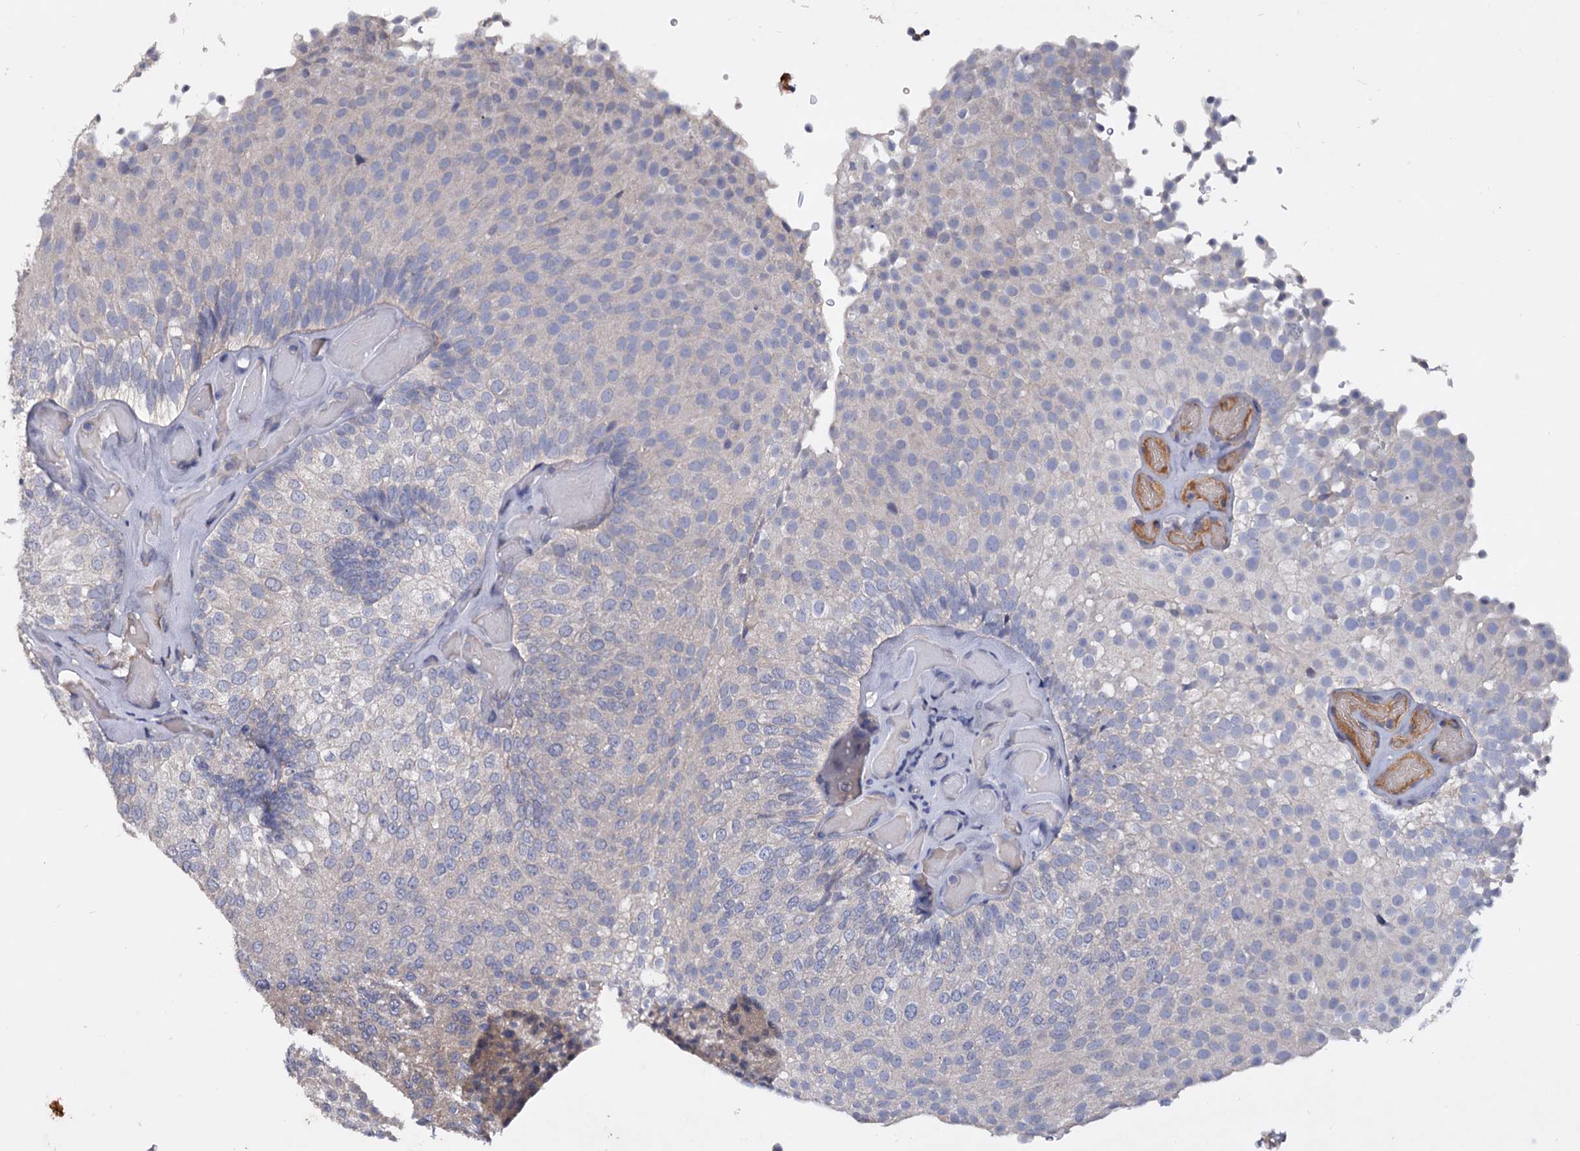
{"staining": {"intensity": "negative", "quantity": "none", "location": "none"}, "tissue": "urothelial cancer", "cell_type": "Tumor cells", "image_type": "cancer", "snomed": [{"axis": "morphology", "description": "Urothelial carcinoma, Low grade"}, {"axis": "topography", "description": "Urinary bladder"}], "caption": "A histopathology image of human urothelial cancer is negative for staining in tumor cells. (Immunohistochemistry, brightfield microscopy, high magnification).", "gene": "NPAS4", "patient": {"sex": "male", "age": 78}}